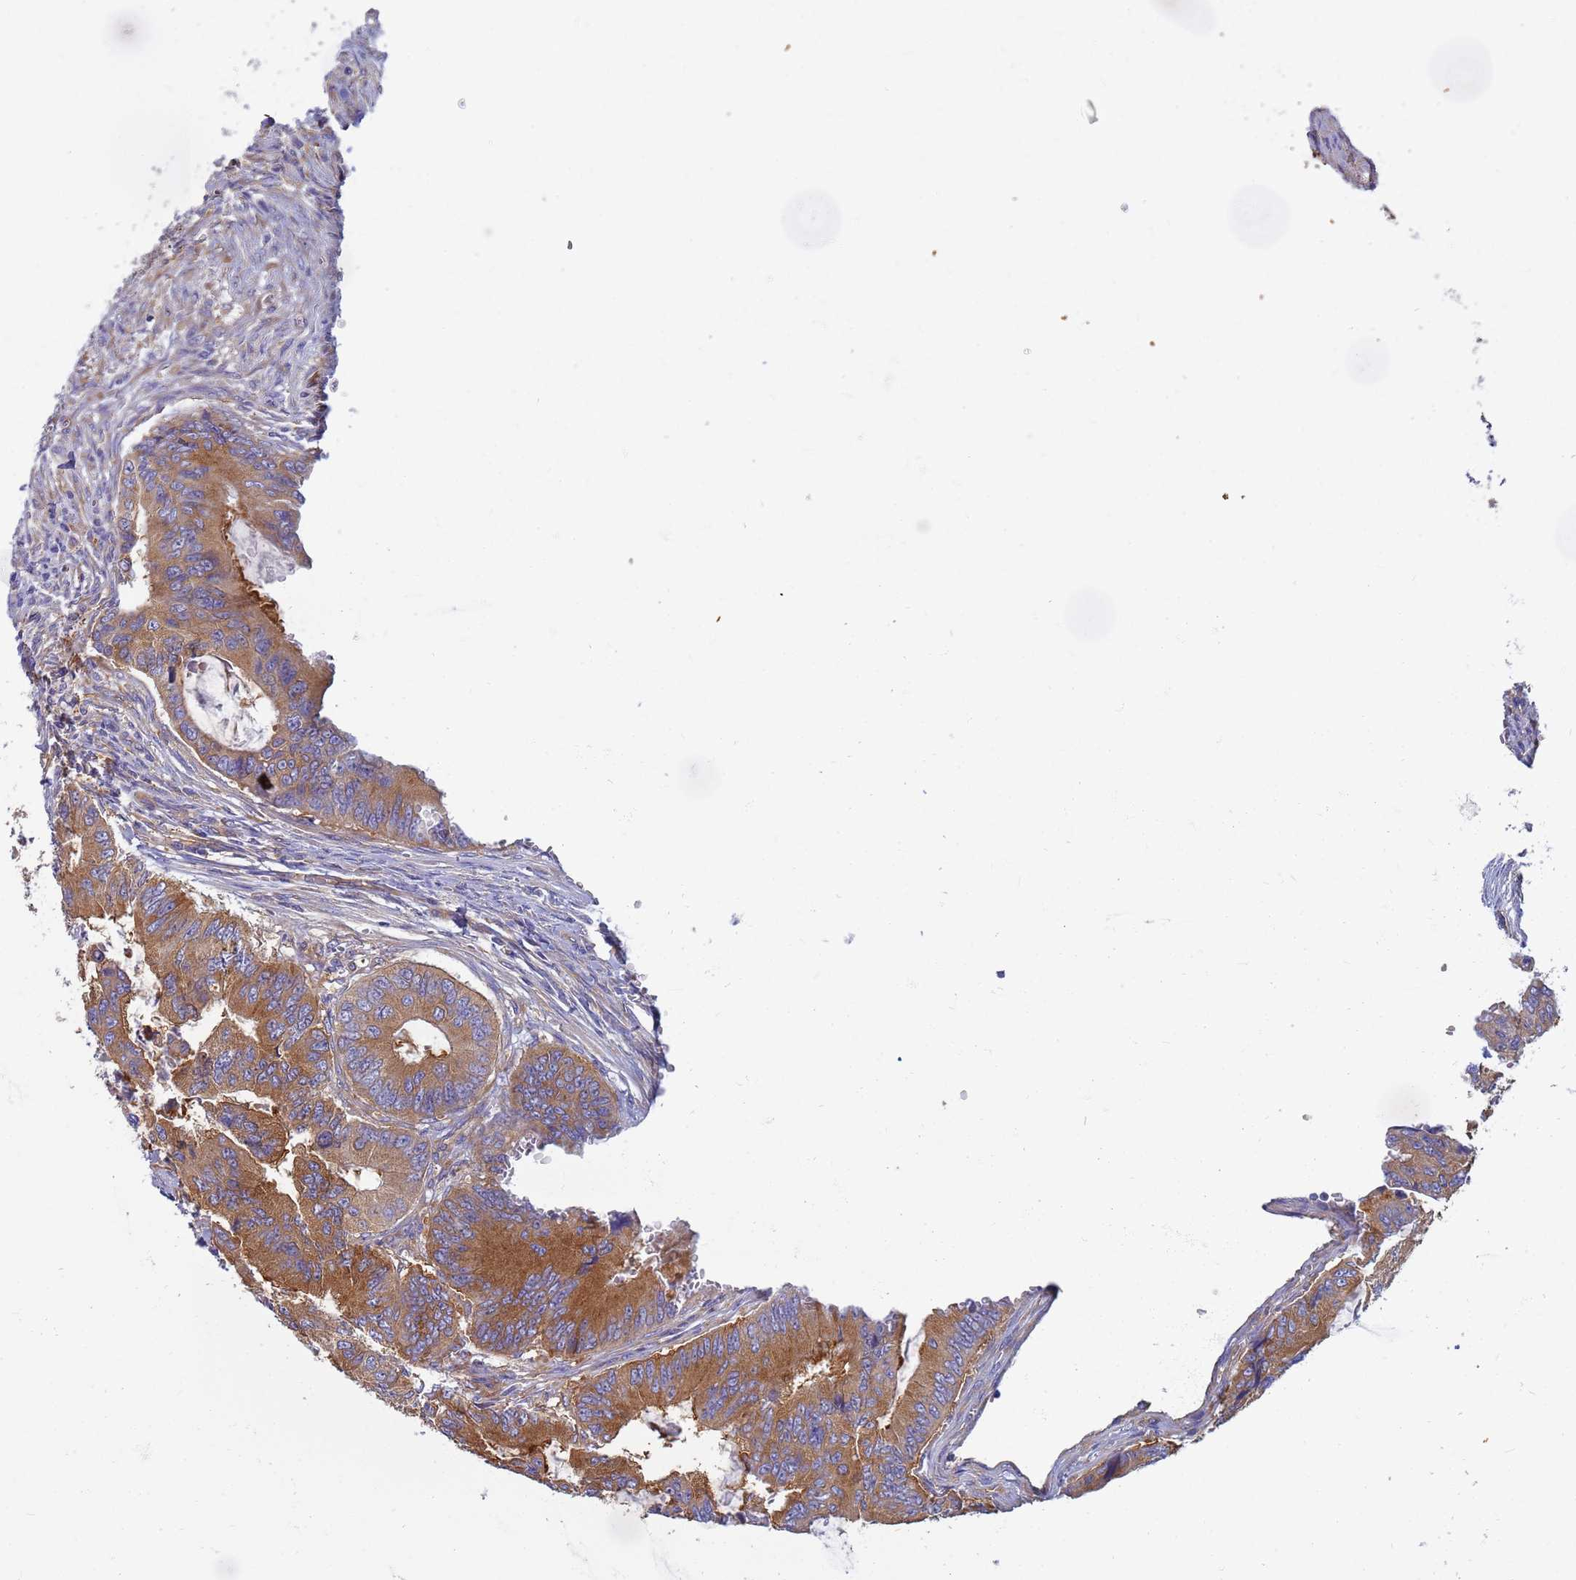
{"staining": {"intensity": "moderate", "quantity": ">75%", "location": "cytoplasmic/membranous"}, "tissue": "colorectal cancer", "cell_type": "Tumor cells", "image_type": "cancer", "snomed": [{"axis": "morphology", "description": "Adenocarcinoma, NOS"}, {"axis": "topography", "description": "Colon"}], "caption": "This micrograph exhibits adenocarcinoma (colorectal) stained with immunohistochemistry (IHC) to label a protein in brown. The cytoplasmic/membranous of tumor cells show moderate positivity for the protein. Nuclei are counter-stained blue.", "gene": "EEA1", "patient": {"sex": "male", "age": 85}}